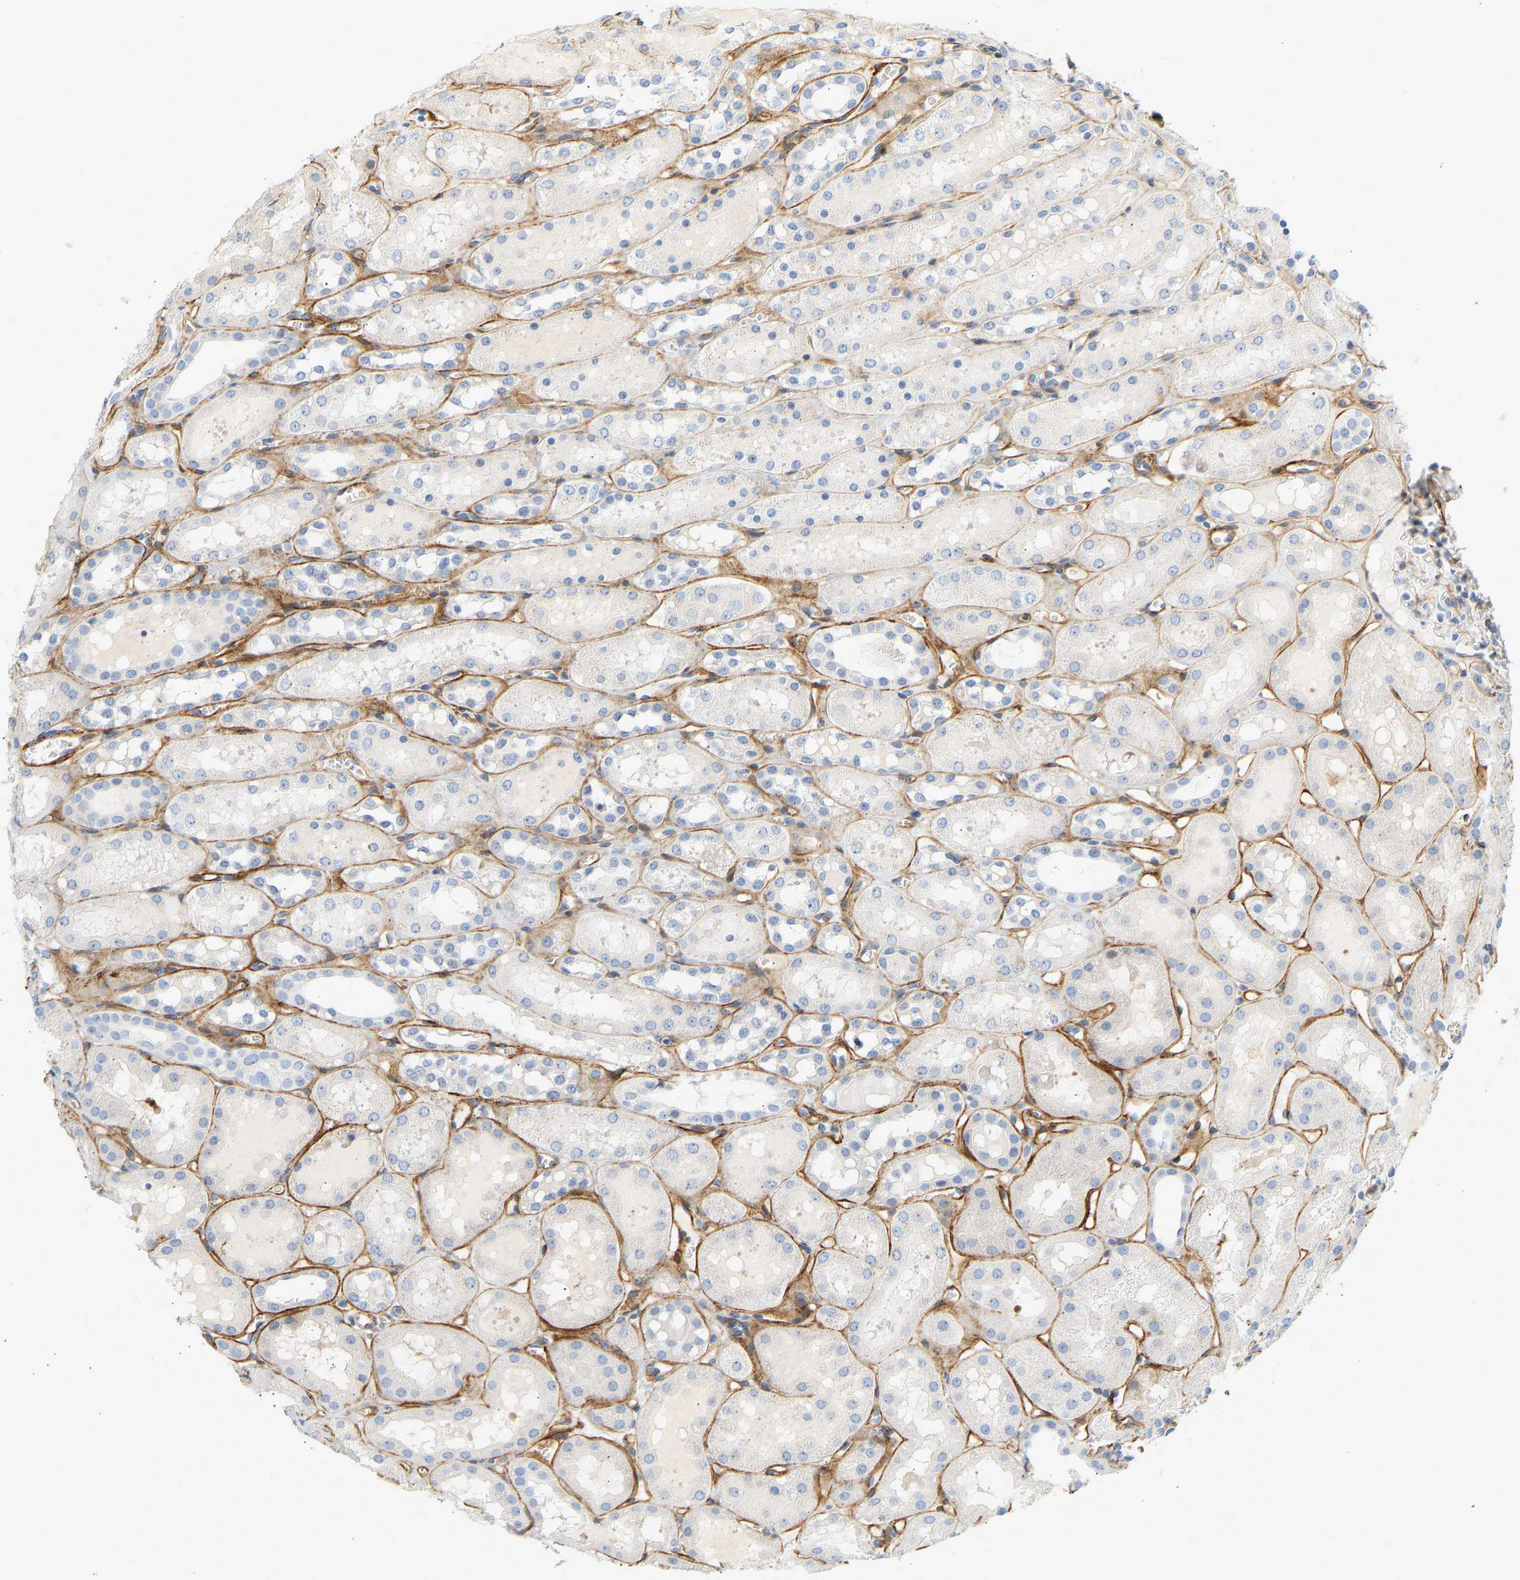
{"staining": {"intensity": "moderate", "quantity": "25%-75%", "location": "cytoplasmic/membranous"}, "tissue": "kidney", "cell_type": "Cells in glomeruli", "image_type": "normal", "snomed": [{"axis": "morphology", "description": "Normal tissue, NOS"}, {"axis": "topography", "description": "Kidney"}, {"axis": "topography", "description": "Urinary bladder"}], "caption": "An image of human kidney stained for a protein reveals moderate cytoplasmic/membranous brown staining in cells in glomeruli.", "gene": "SLC30A7", "patient": {"sex": "male", "age": 16}}